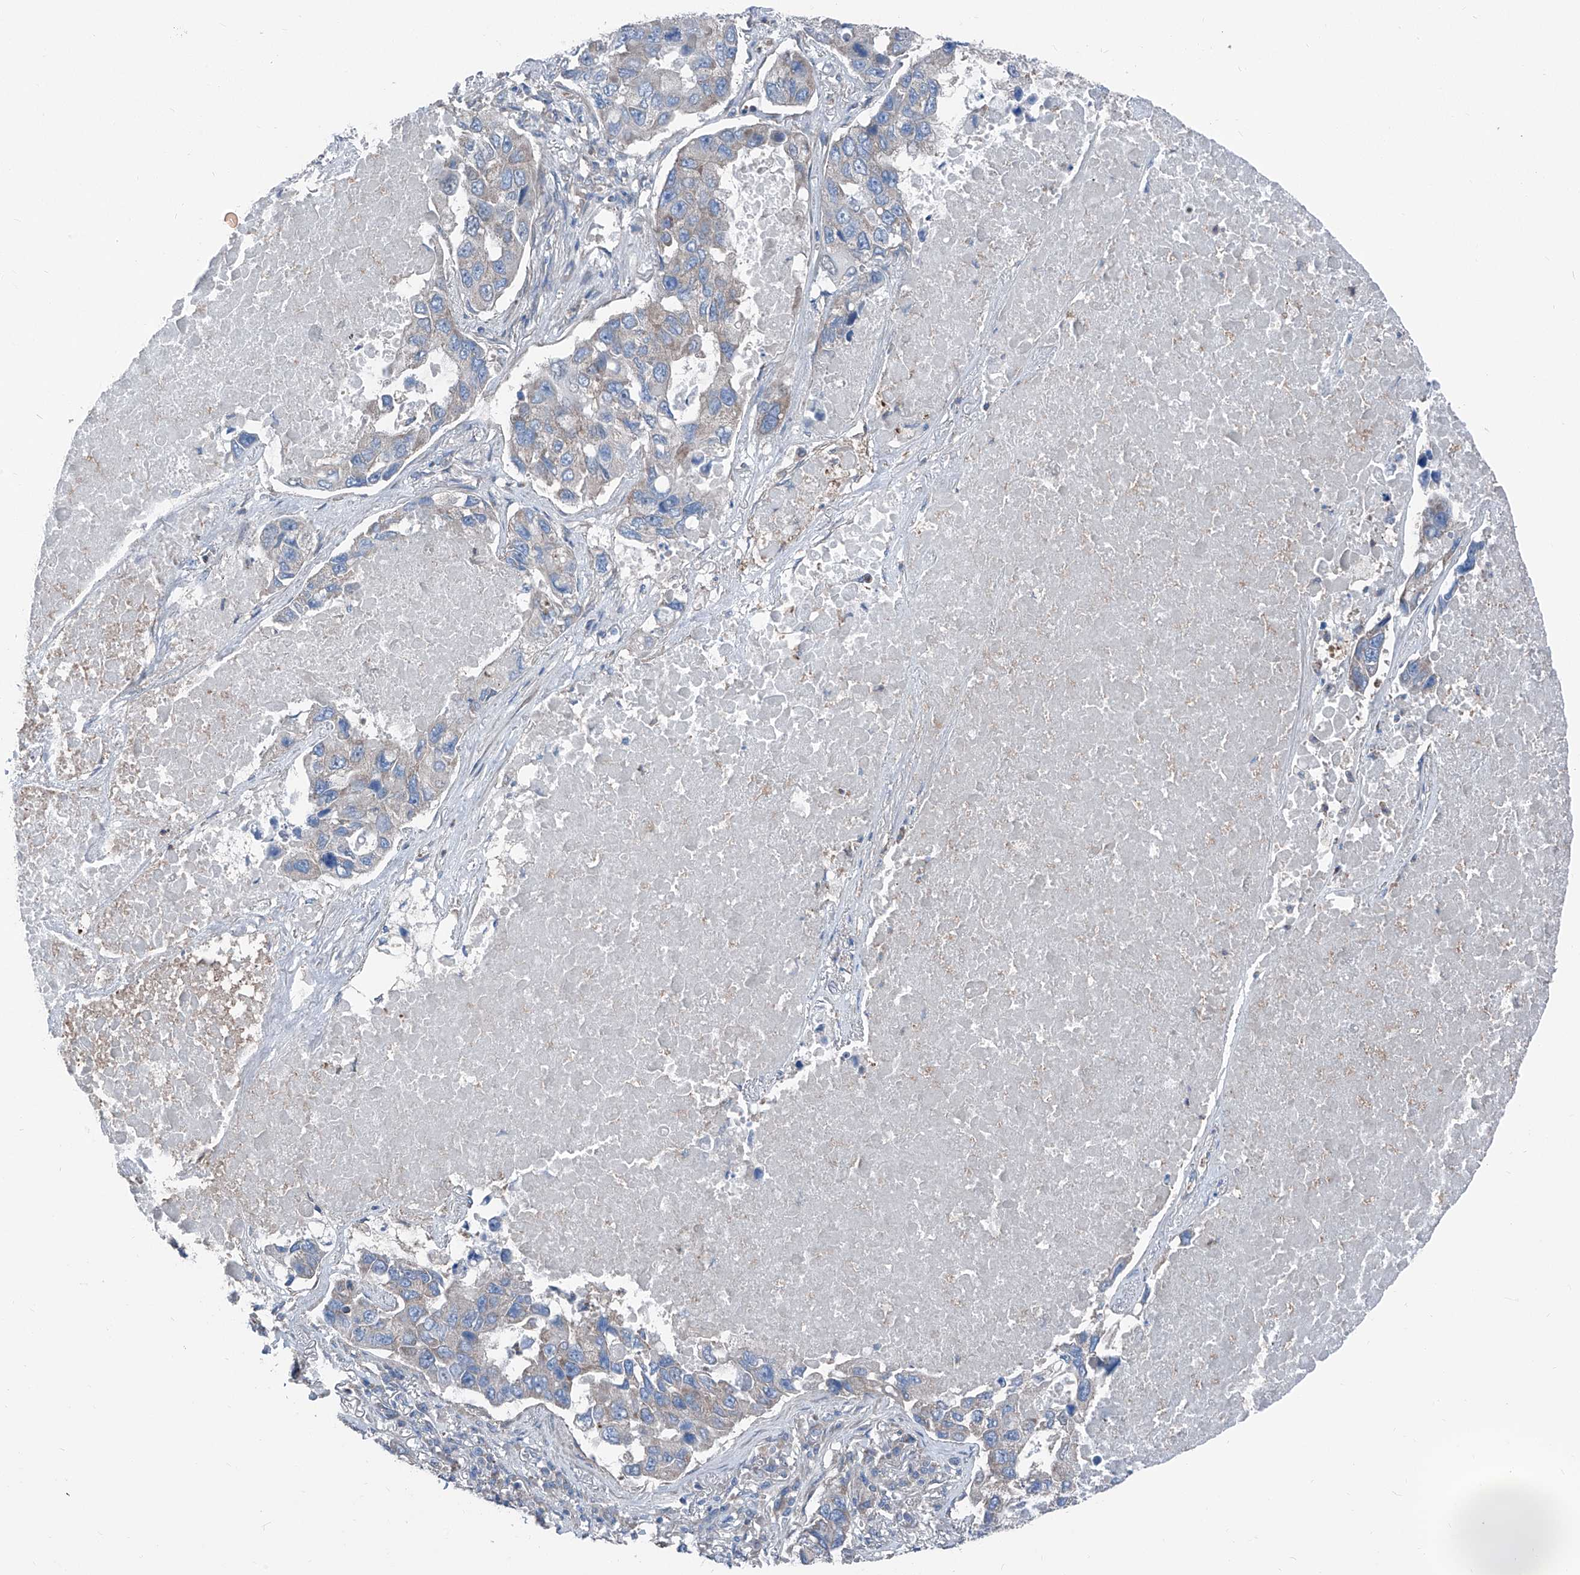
{"staining": {"intensity": "weak", "quantity": "25%-75%", "location": "cytoplasmic/membranous"}, "tissue": "lung cancer", "cell_type": "Tumor cells", "image_type": "cancer", "snomed": [{"axis": "morphology", "description": "Adenocarcinoma, NOS"}, {"axis": "topography", "description": "Lung"}], "caption": "Lung adenocarcinoma stained for a protein reveals weak cytoplasmic/membranous positivity in tumor cells.", "gene": "GPAT3", "patient": {"sex": "male", "age": 64}}